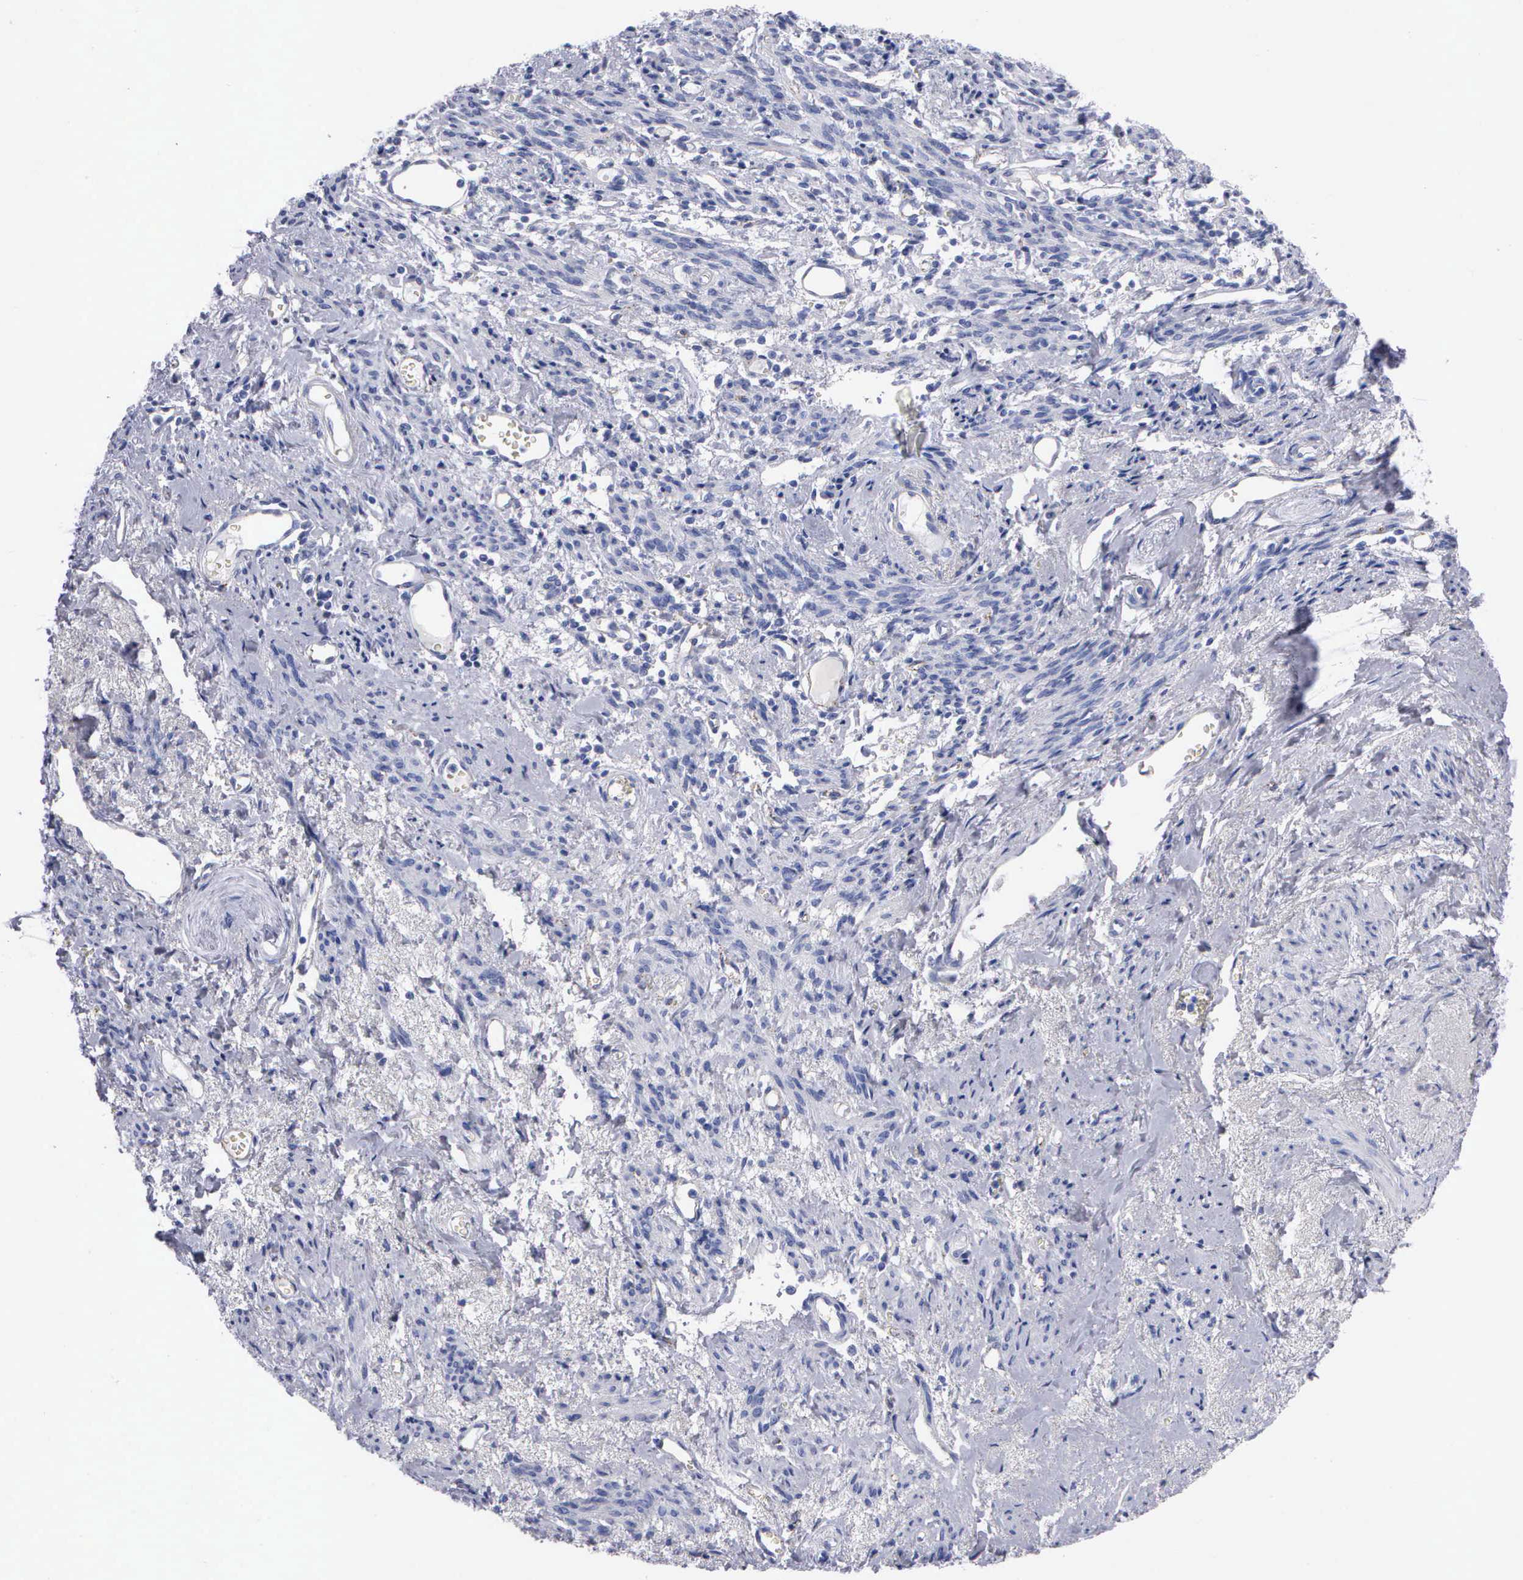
{"staining": {"intensity": "negative", "quantity": "none", "location": "none"}, "tissue": "endometrial cancer", "cell_type": "Tumor cells", "image_type": "cancer", "snomed": [{"axis": "morphology", "description": "Adenocarcinoma, NOS"}, {"axis": "topography", "description": "Endometrium"}], "caption": "A high-resolution photomicrograph shows immunohistochemistry staining of endometrial cancer (adenocarcinoma), which shows no significant positivity in tumor cells.", "gene": "CTSL", "patient": {"sex": "female", "age": 75}}